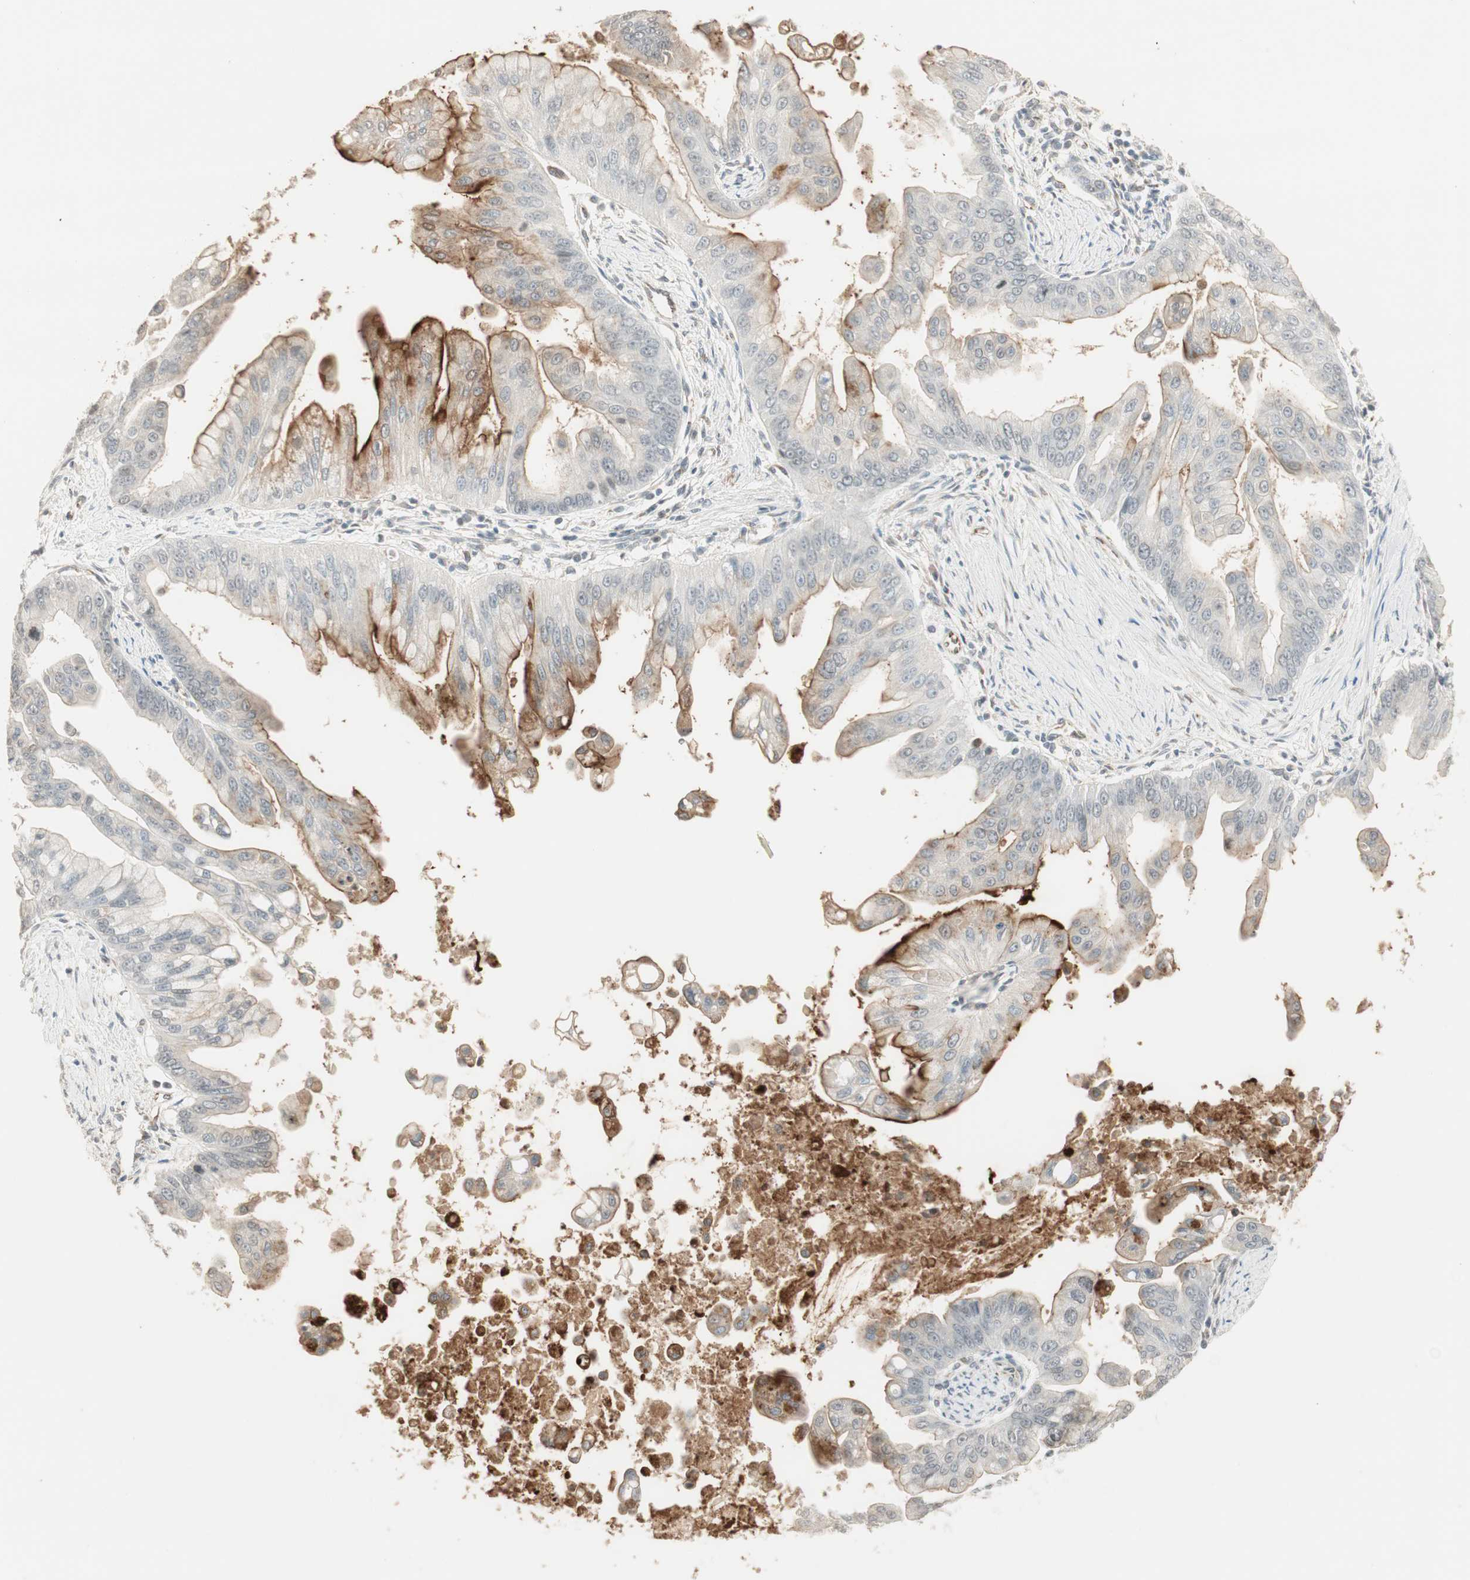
{"staining": {"intensity": "strong", "quantity": "<25%", "location": "cytoplasmic/membranous"}, "tissue": "pancreatic cancer", "cell_type": "Tumor cells", "image_type": "cancer", "snomed": [{"axis": "morphology", "description": "Adenocarcinoma, NOS"}, {"axis": "topography", "description": "Pancreas"}], "caption": "High-power microscopy captured an IHC image of pancreatic cancer, revealing strong cytoplasmic/membranous expression in about <25% of tumor cells.", "gene": "TASOR", "patient": {"sex": "female", "age": 75}}